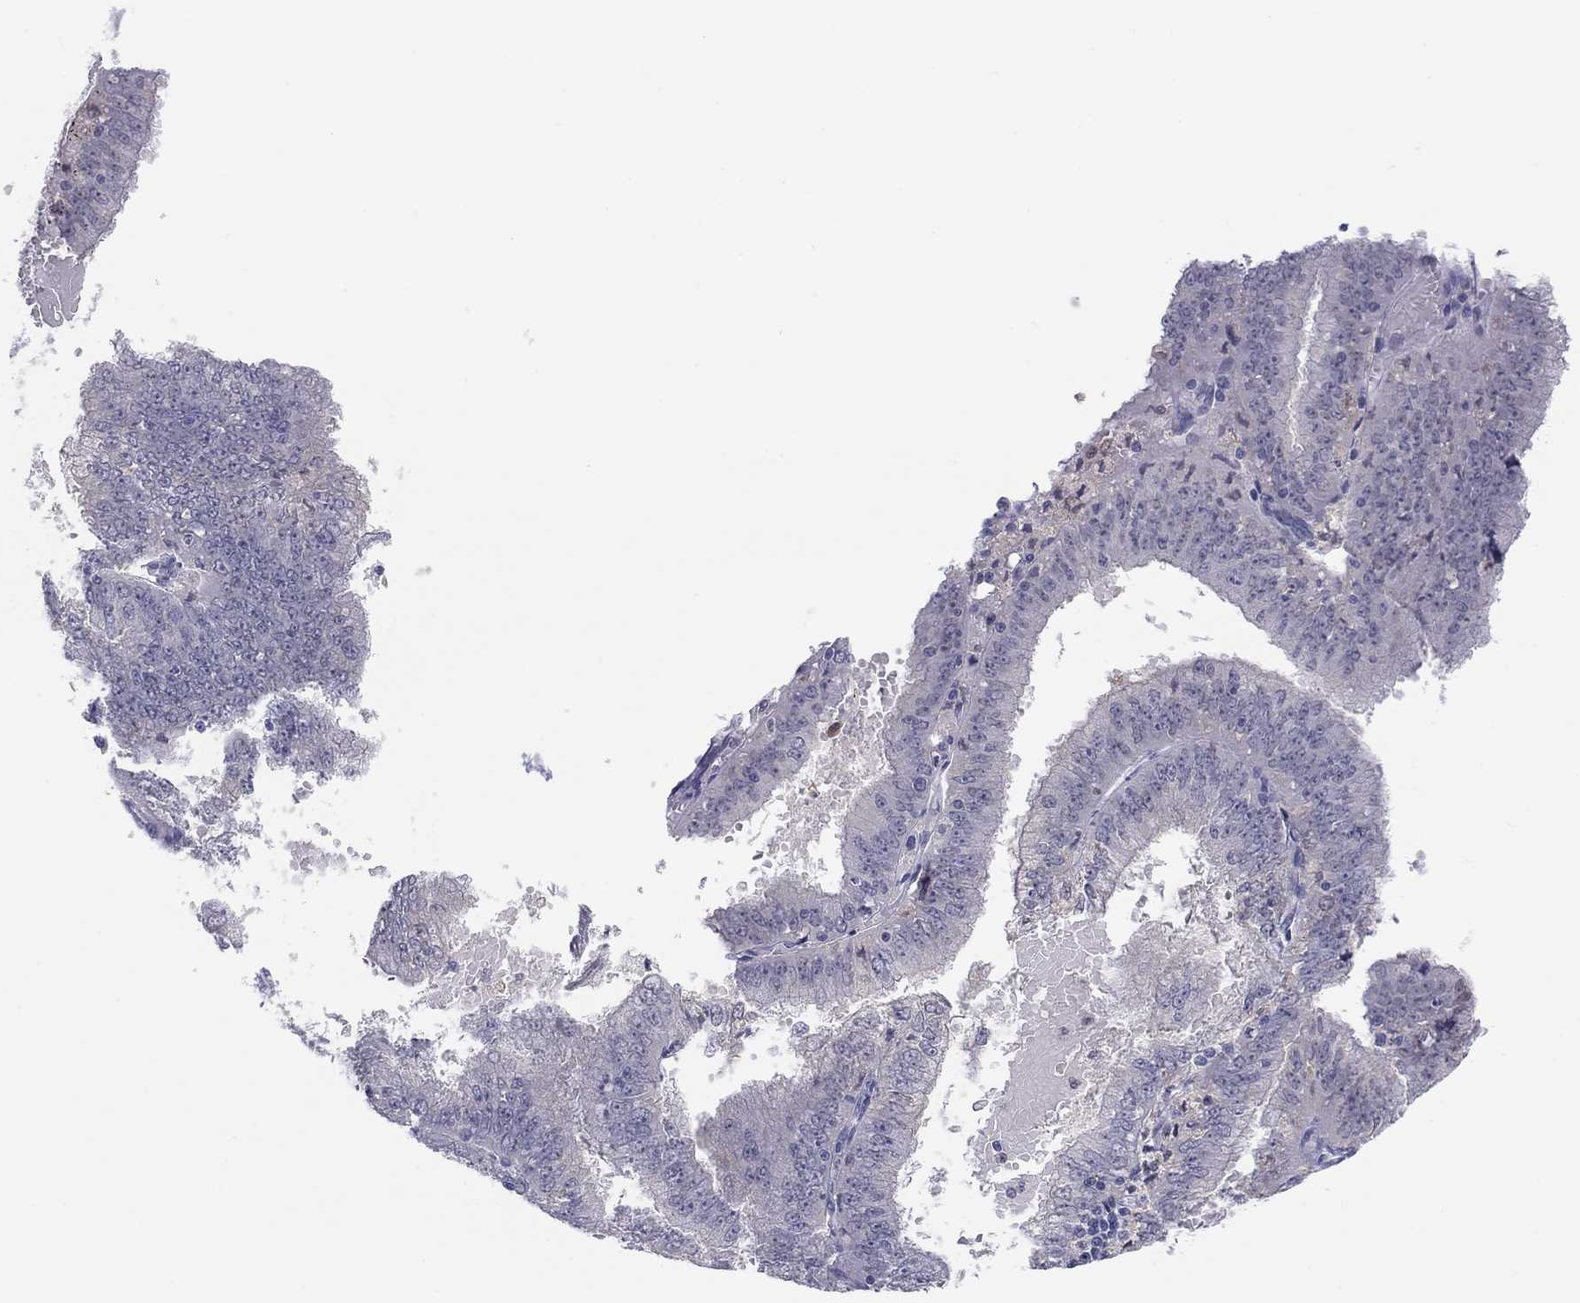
{"staining": {"intensity": "negative", "quantity": "none", "location": "none"}, "tissue": "endometrial cancer", "cell_type": "Tumor cells", "image_type": "cancer", "snomed": [{"axis": "morphology", "description": "Adenocarcinoma, NOS"}, {"axis": "topography", "description": "Endometrium"}], "caption": "Tumor cells show no significant protein positivity in adenocarcinoma (endometrial).", "gene": "PDXK", "patient": {"sex": "female", "age": 66}}